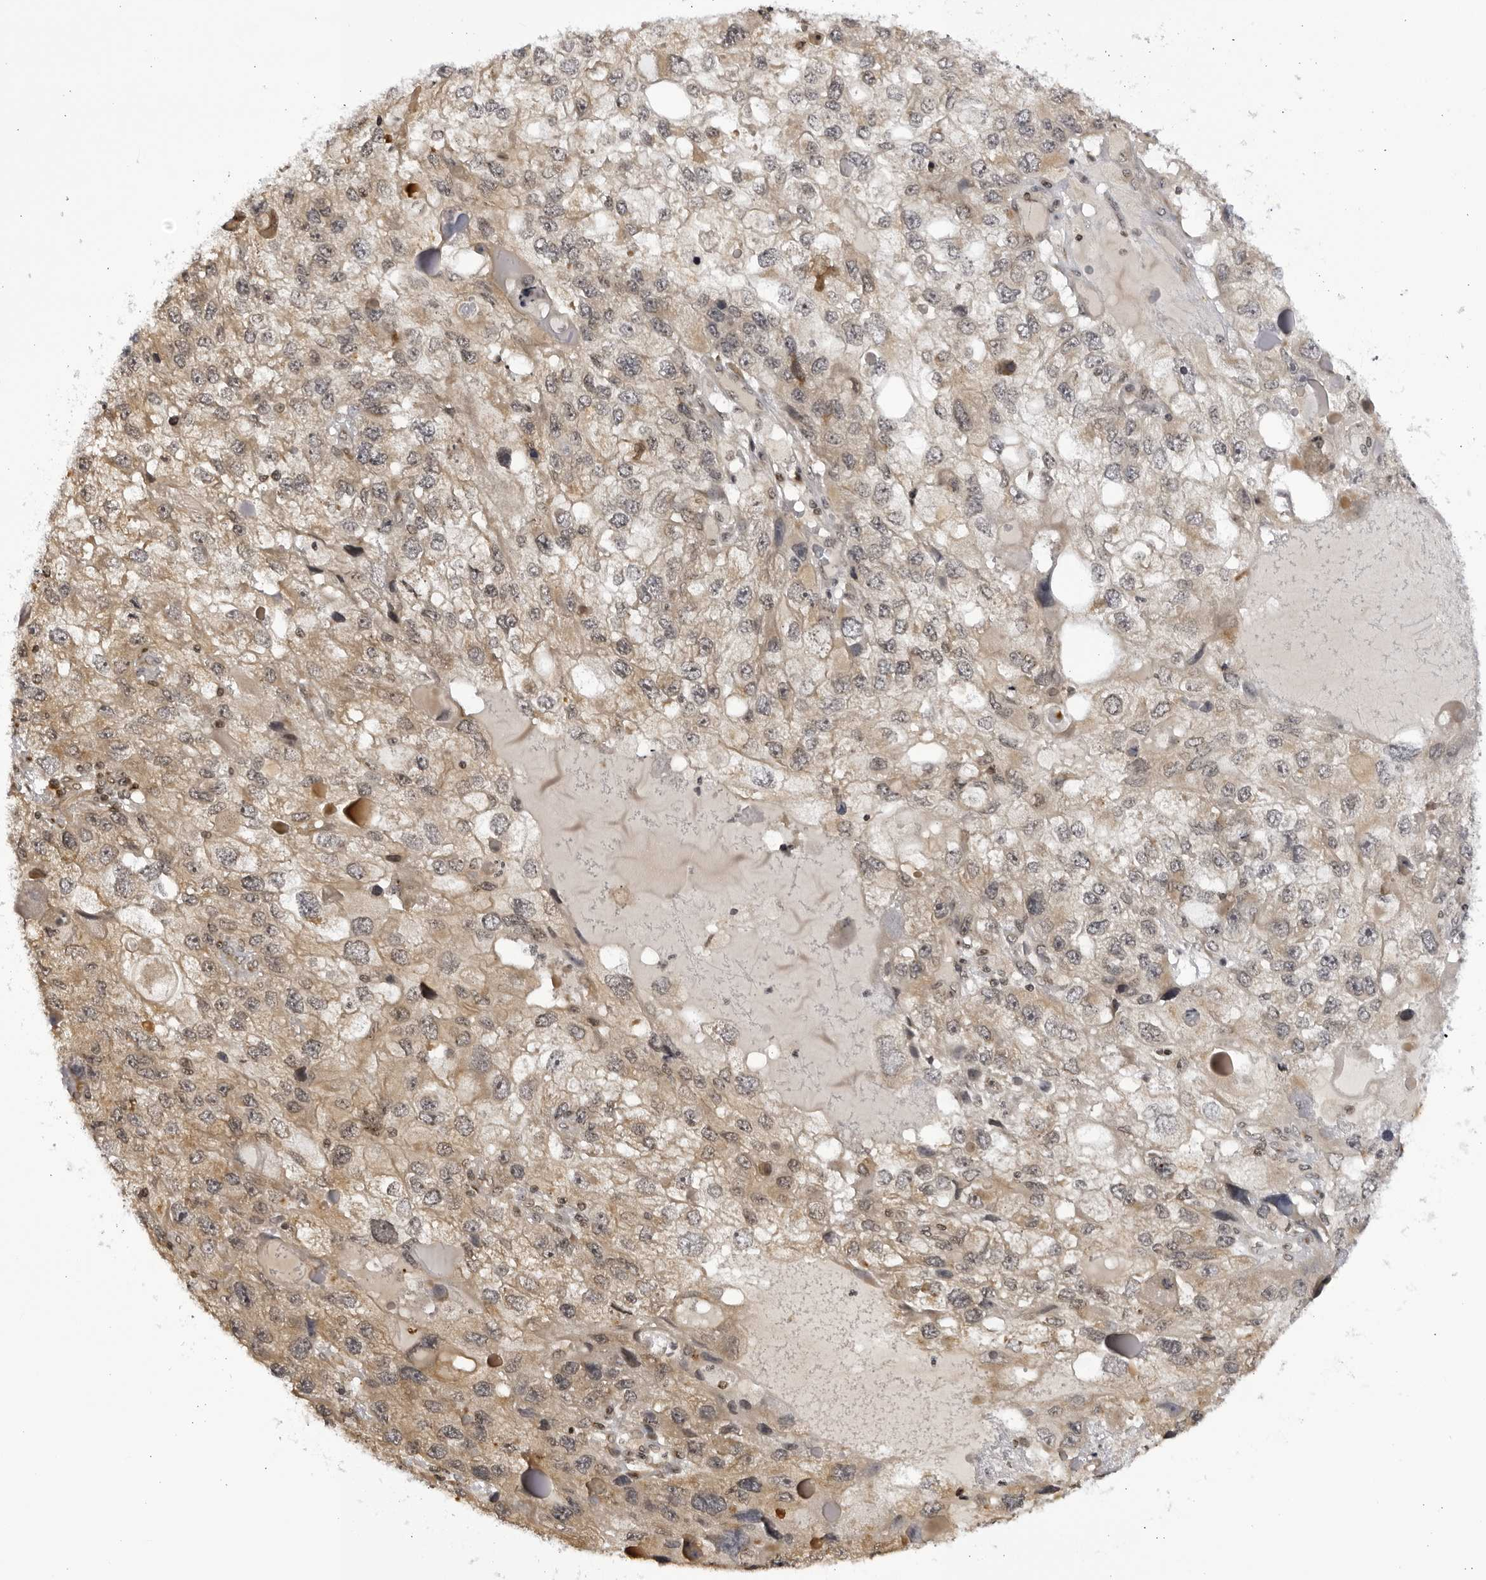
{"staining": {"intensity": "weak", "quantity": "25%-75%", "location": "cytoplasmic/membranous"}, "tissue": "endometrial cancer", "cell_type": "Tumor cells", "image_type": "cancer", "snomed": [{"axis": "morphology", "description": "Adenocarcinoma, NOS"}, {"axis": "topography", "description": "Endometrium"}], "caption": "Tumor cells display low levels of weak cytoplasmic/membranous staining in about 25%-75% of cells in human endometrial cancer.", "gene": "RASGEF1C", "patient": {"sex": "female", "age": 49}}